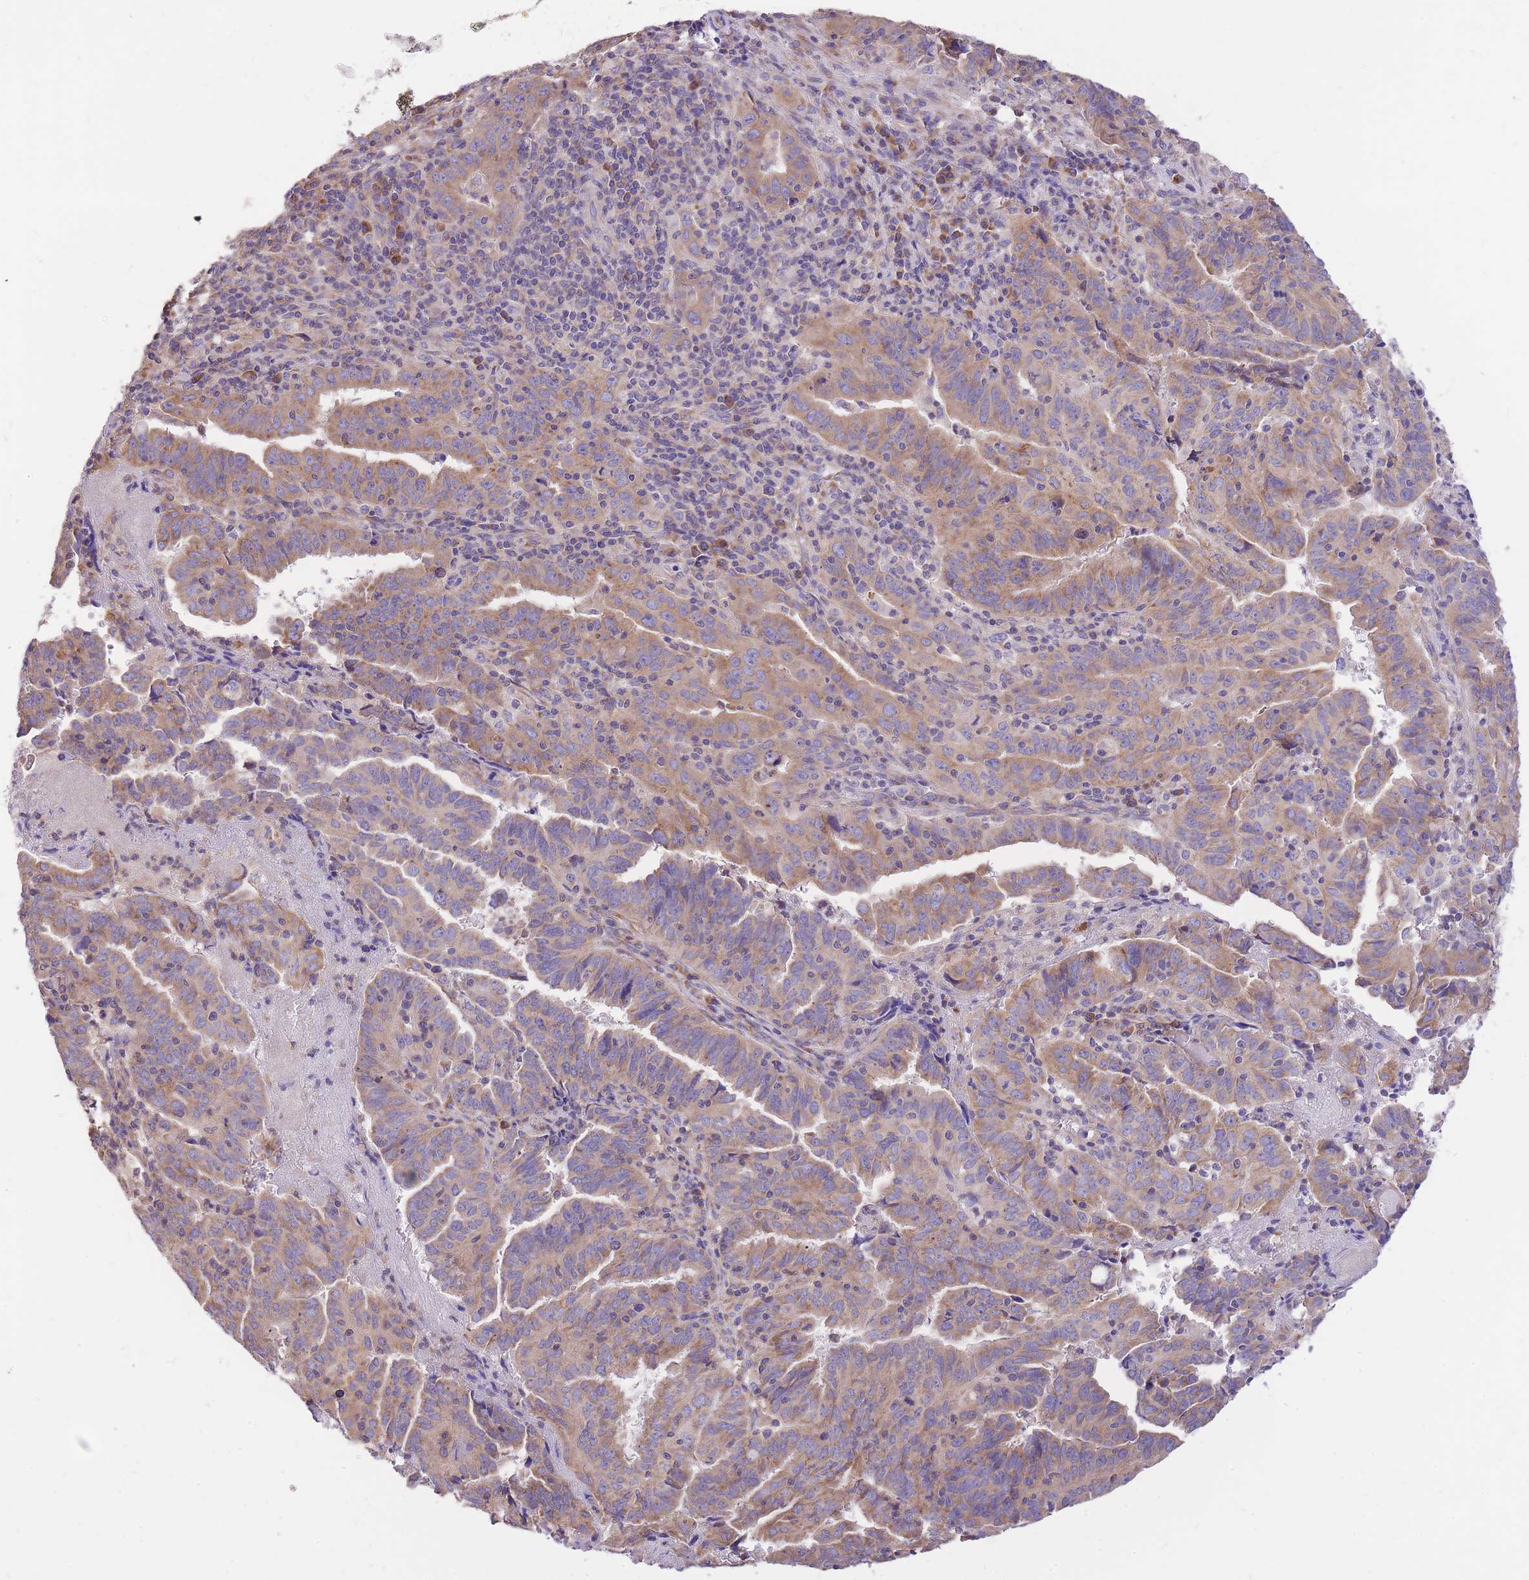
{"staining": {"intensity": "moderate", "quantity": "<25%", "location": "cytoplasmic/membranous"}, "tissue": "endometrial cancer", "cell_type": "Tumor cells", "image_type": "cancer", "snomed": [{"axis": "morphology", "description": "Adenocarcinoma, NOS"}, {"axis": "topography", "description": "Endometrium"}], "caption": "Immunohistochemical staining of endometrial cancer (adenocarcinoma) demonstrates low levels of moderate cytoplasmic/membranous positivity in approximately <25% of tumor cells.", "gene": "GBP7", "patient": {"sex": "female", "age": 60}}